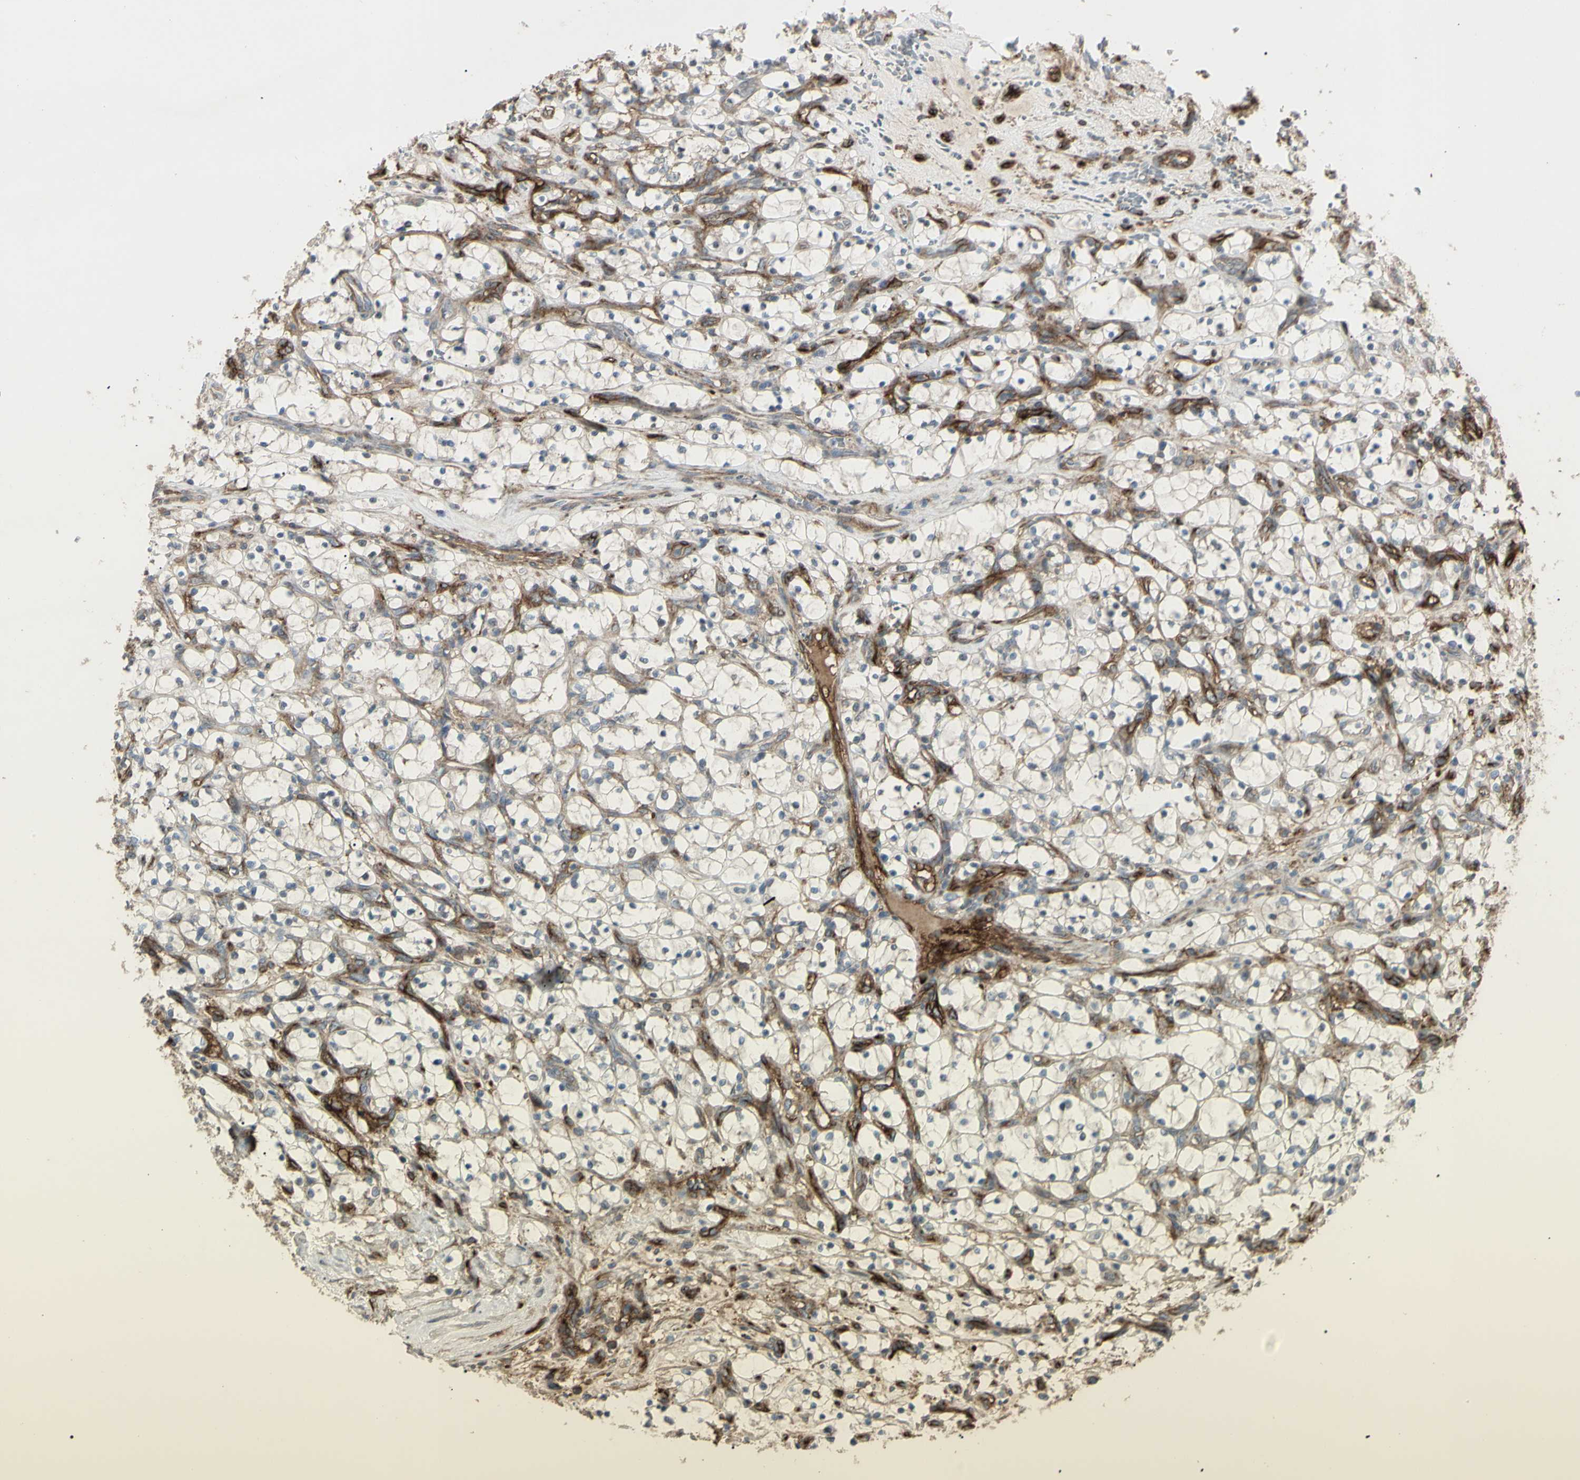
{"staining": {"intensity": "weak", "quantity": "<25%", "location": "cytoplasmic/membranous"}, "tissue": "renal cancer", "cell_type": "Tumor cells", "image_type": "cancer", "snomed": [{"axis": "morphology", "description": "Adenocarcinoma, NOS"}, {"axis": "topography", "description": "Kidney"}], "caption": "A high-resolution micrograph shows IHC staining of adenocarcinoma (renal), which shows no significant staining in tumor cells.", "gene": "CD276", "patient": {"sex": "female", "age": 69}}